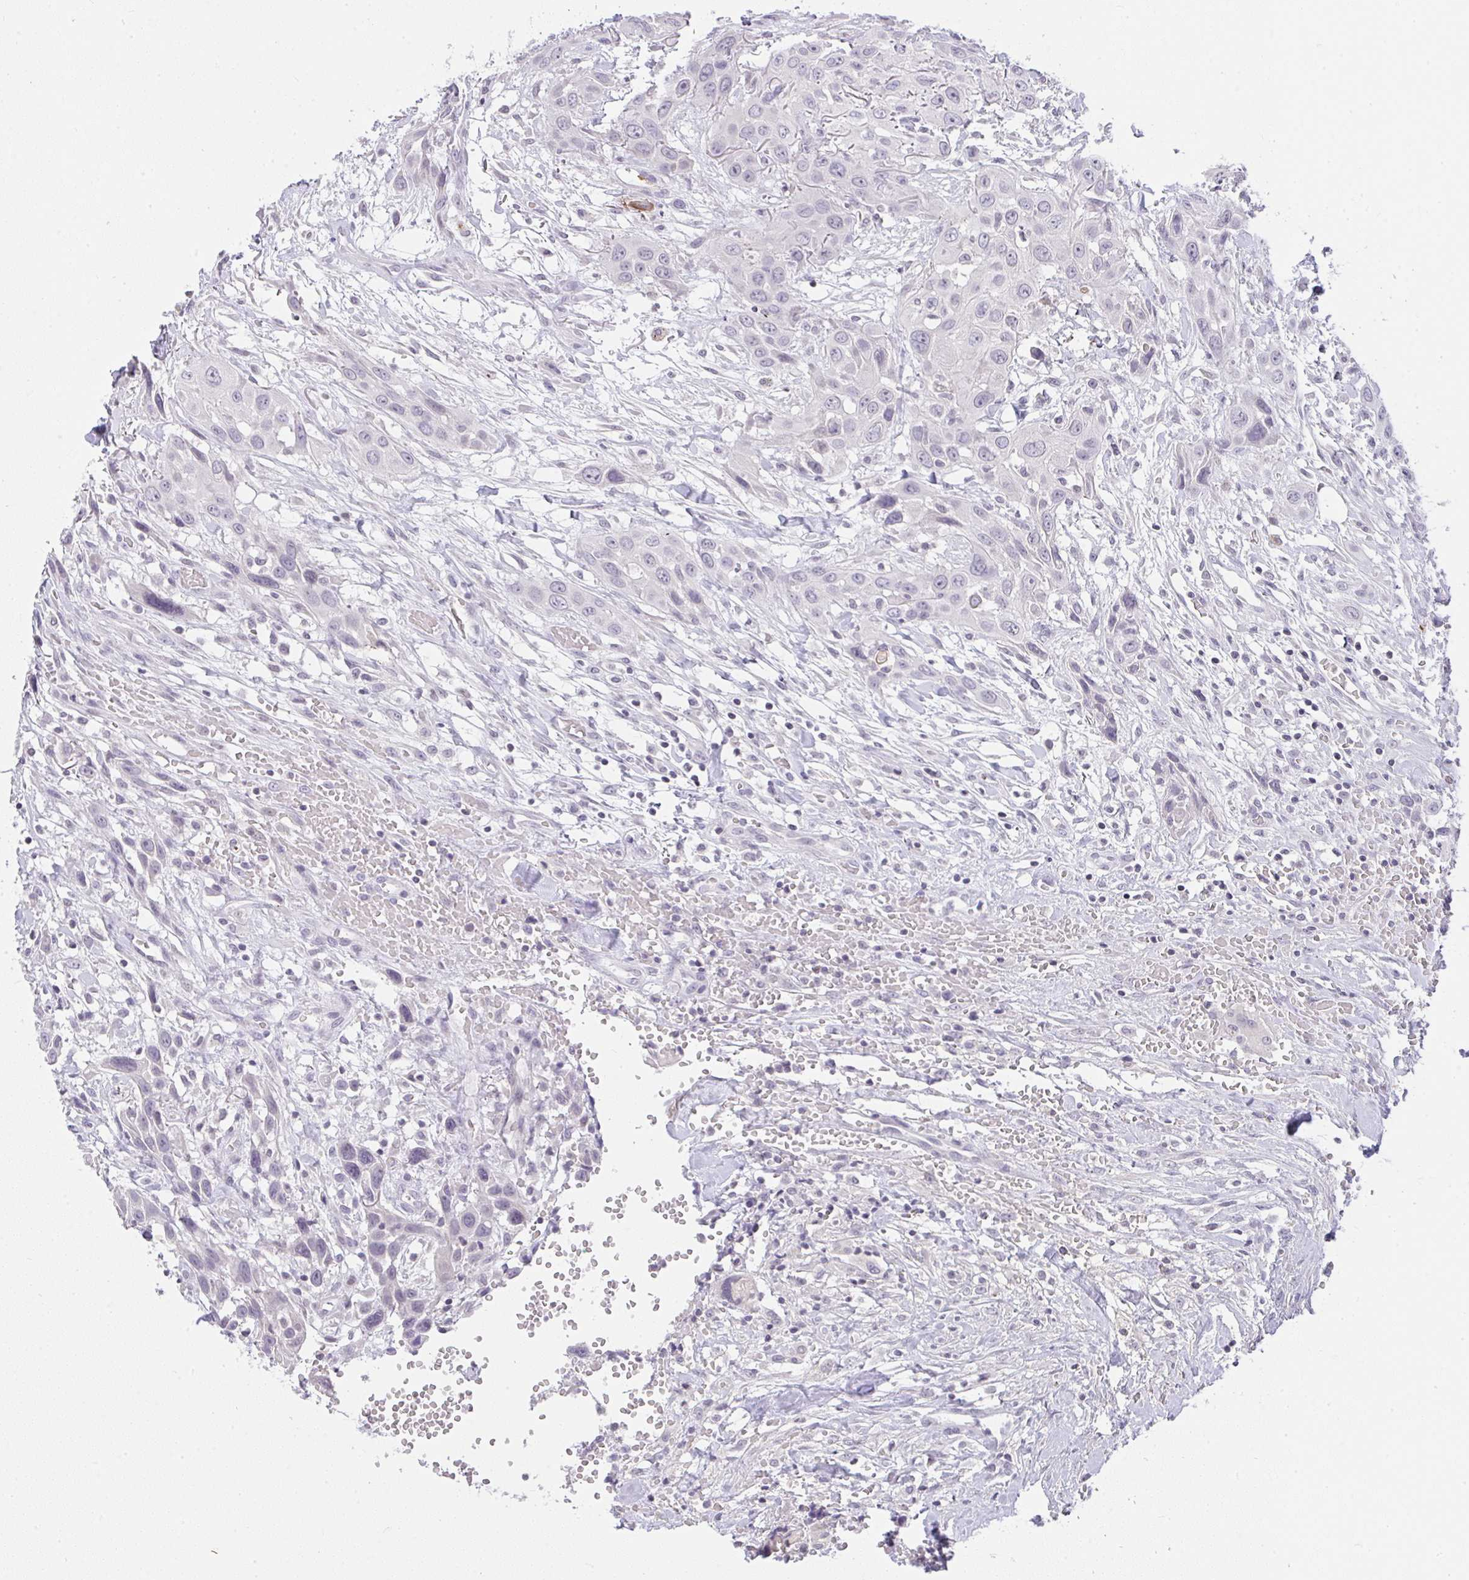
{"staining": {"intensity": "negative", "quantity": "none", "location": "none"}, "tissue": "head and neck cancer", "cell_type": "Tumor cells", "image_type": "cancer", "snomed": [{"axis": "morphology", "description": "Squamous cell carcinoma, NOS"}, {"axis": "topography", "description": "Head-Neck"}], "caption": "DAB (3,3'-diaminobenzidine) immunohistochemical staining of squamous cell carcinoma (head and neck) exhibits no significant staining in tumor cells.", "gene": "CACNA1S", "patient": {"sex": "male", "age": 81}}